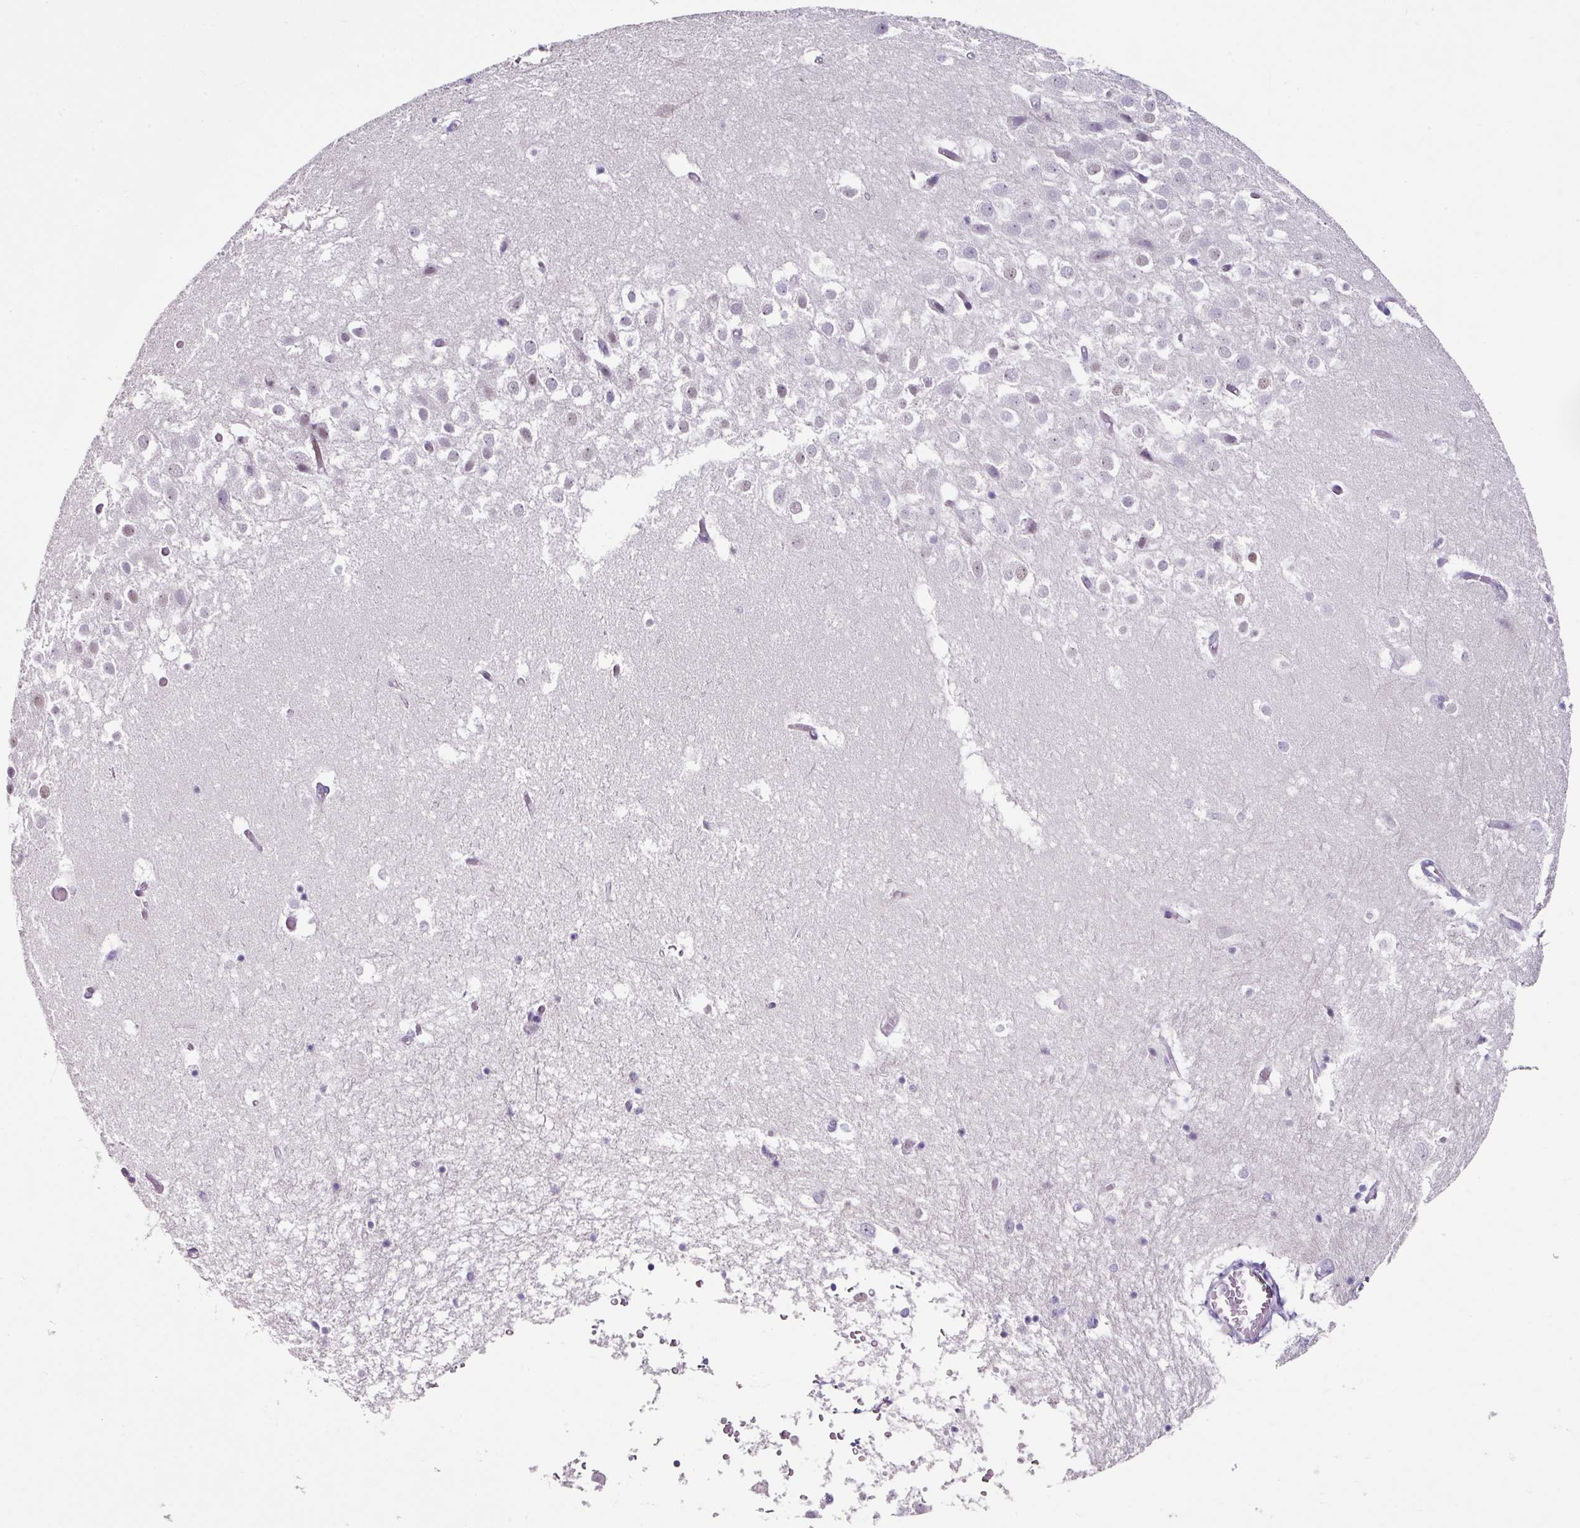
{"staining": {"intensity": "negative", "quantity": "none", "location": "none"}, "tissue": "hippocampus", "cell_type": "Glial cells", "image_type": "normal", "snomed": [{"axis": "morphology", "description": "Normal tissue, NOS"}, {"axis": "topography", "description": "Hippocampus"}], "caption": "DAB (3,3'-diaminobenzidine) immunohistochemical staining of normal human hippocampus exhibits no significant staining in glial cells.", "gene": "TRA2A", "patient": {"sex": "female", "age": 52}}